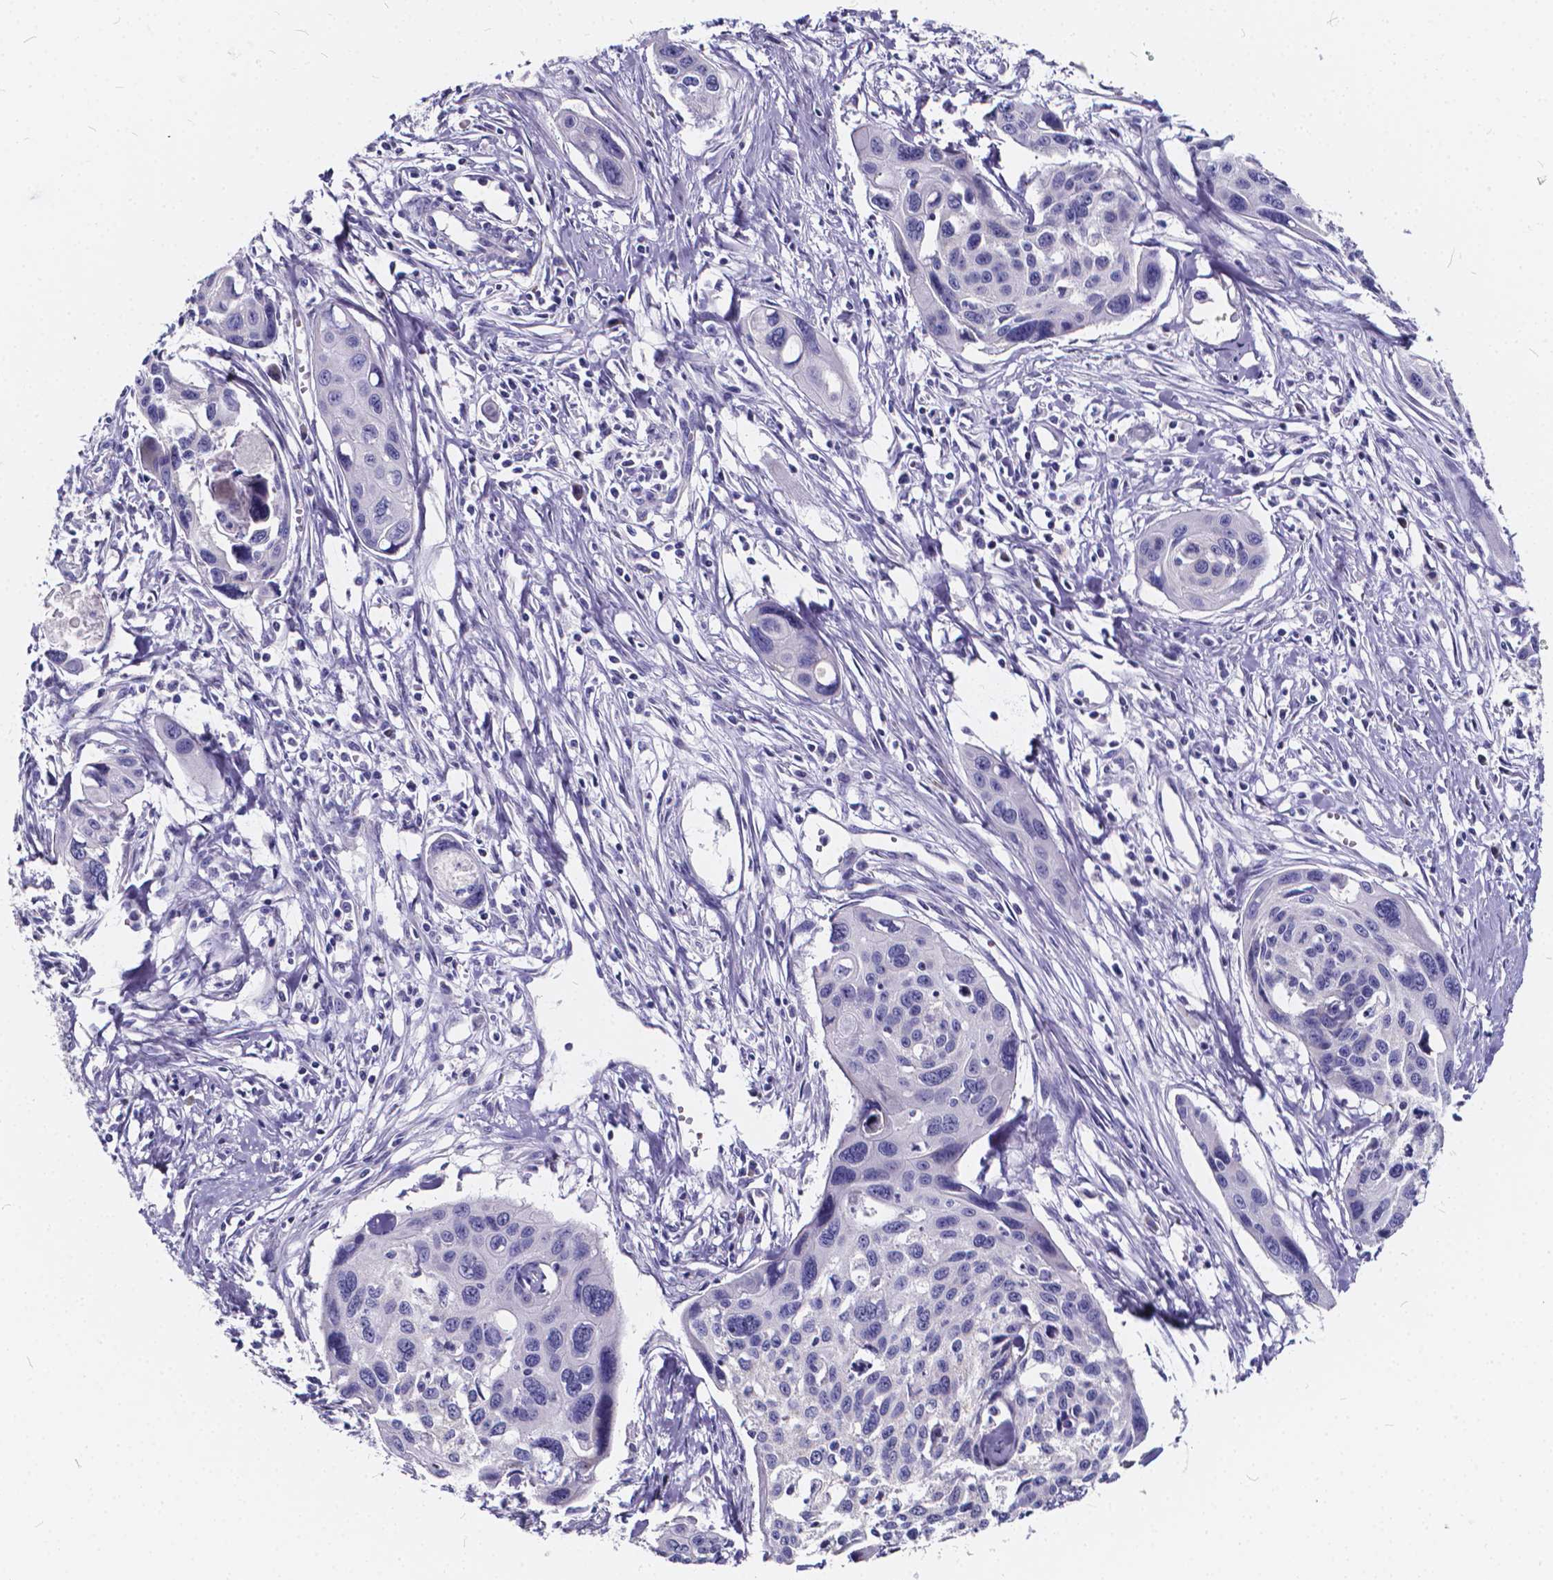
{"staining": {"intensity": "negative", "quantity": "none", "location": "none"}, "tissue": "cervical cancer", "cell_type": "Tumor cells", "image_type": "cancer", "snomed": [{"axis": "morphology", "description": "Squamous cell carcinoma, NOS"}, {"axis": "topography", "description": "Cervix"}], "caption": "Tumor cells show no significant staining in cervical cancer.", "gene": "SPEF2", "patient": {"sex": "female", "age": 31}}